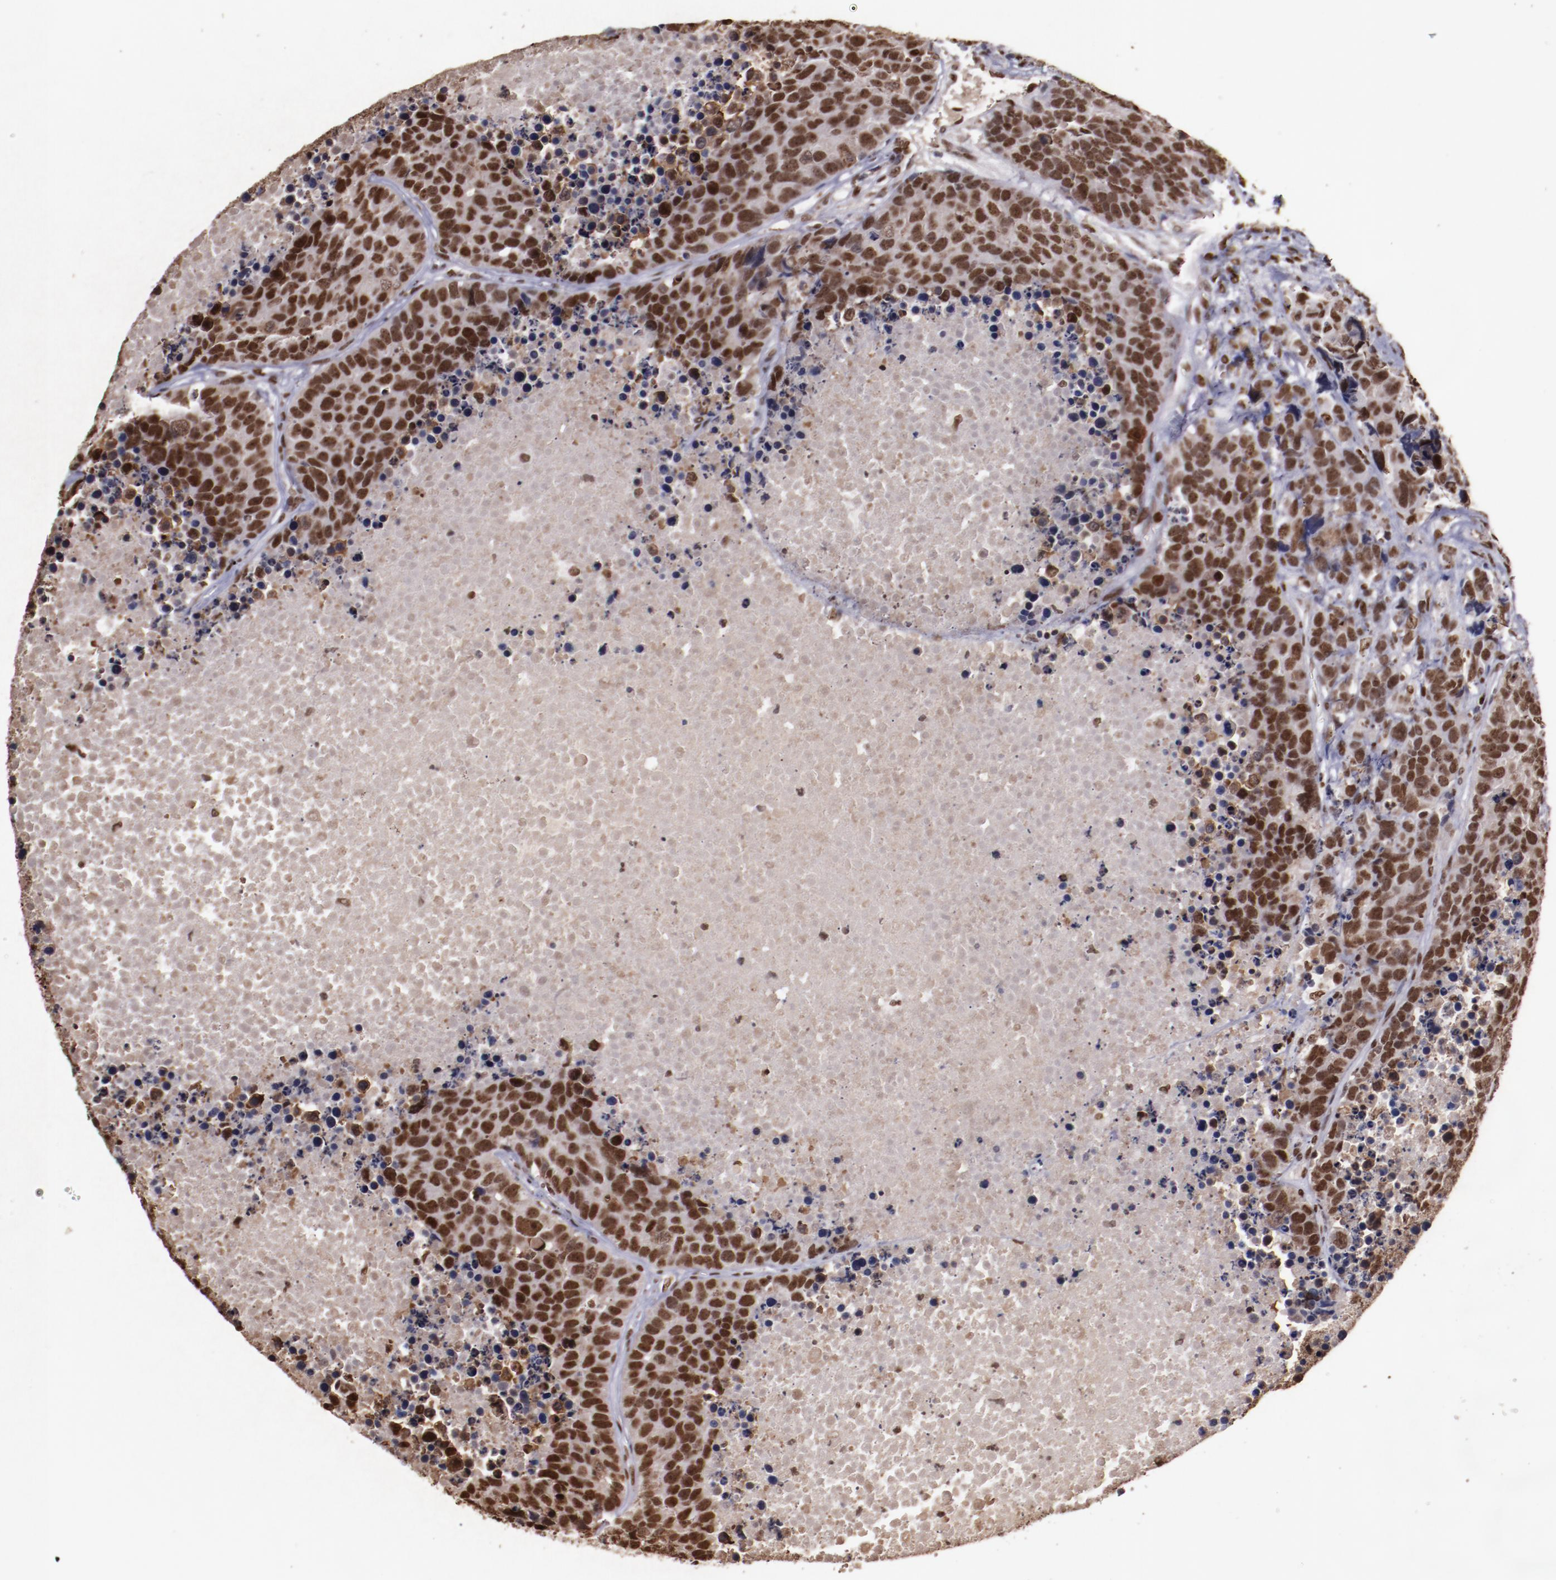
{"staining": {"intensity": "strong", "quantity": ">75%", "location": "nuclear"}, "tissue": "carcinoid", "cell_type": "Tumor cells", "image_type": "cancer", "snomed": [{"axis": "morphology", "description": "Carcinoid, malignant, NOS"}, {"axis": "topography", "description": "Lung"}], "caption": "Immunohistochemistry (IHC) histopathology image of neoplastic tissue: carcinoid stained using immunohistochemistry (IHC) displays high levels of strong protein expression localized specifically in the nuclear of tumor cells, appearing as a nuclear brown color.", "gene": "APEX1", "patient": {"sex": "male", "age": 60}}